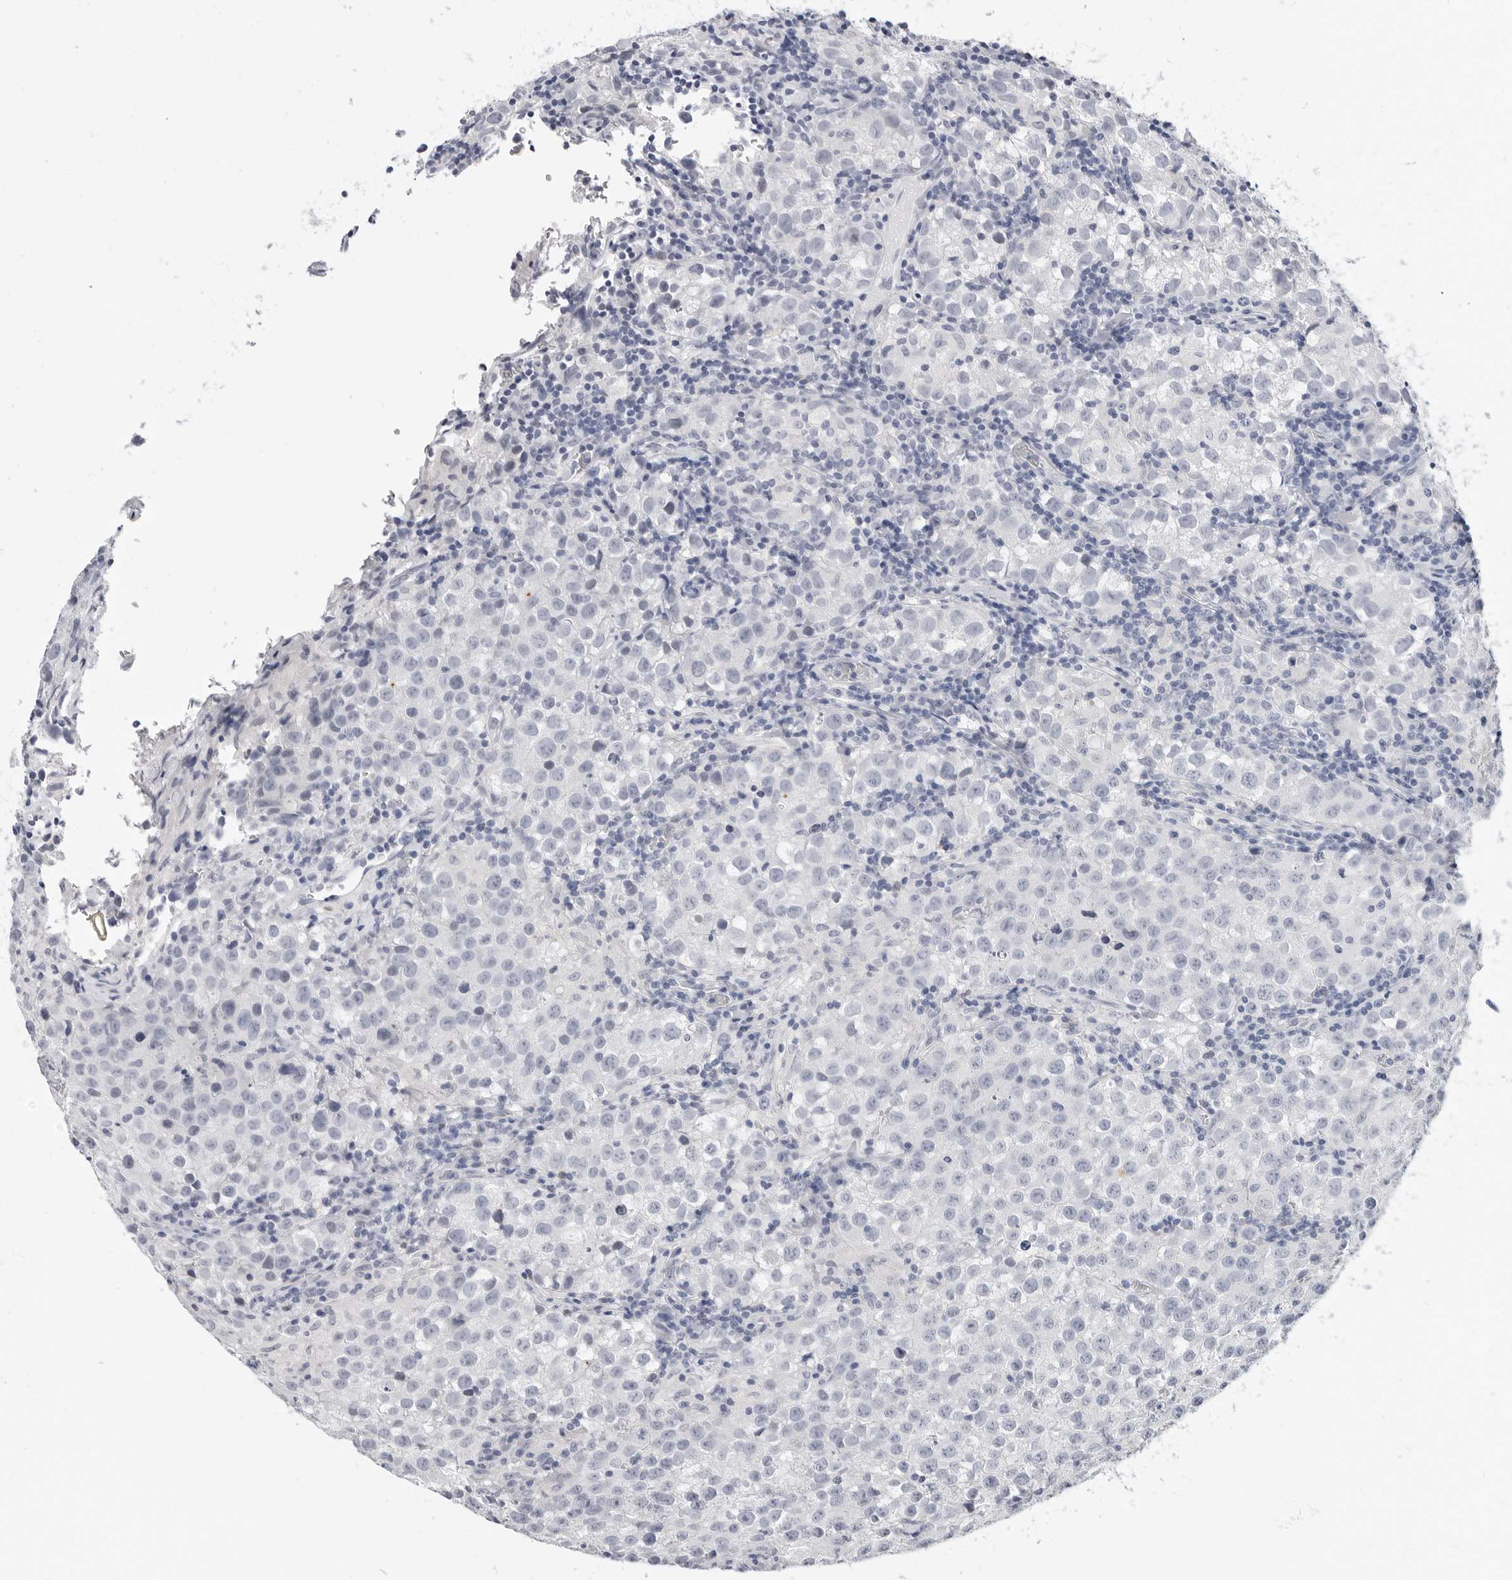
{"staining": {"intensity": "negative", "quantity": "none", "location": "none"}, "tissue": "testis cancer", "cell_type": "Tumor cells", "image_type": "cancer", "snomed": [{"axis": "morphology", "description": "Seminoma, NOS"}, {"axis": "morphology", "description": "Carcinoma, Embryonal, NOS"}, {"axis": "topography", "description": "Testis"}], "caption": "This is a histopathology image of IHC staining of testis cancer, which shows no expression in tumor cells.", "gene": "PLN", "patient": {"sex": "male", "age": 43}}